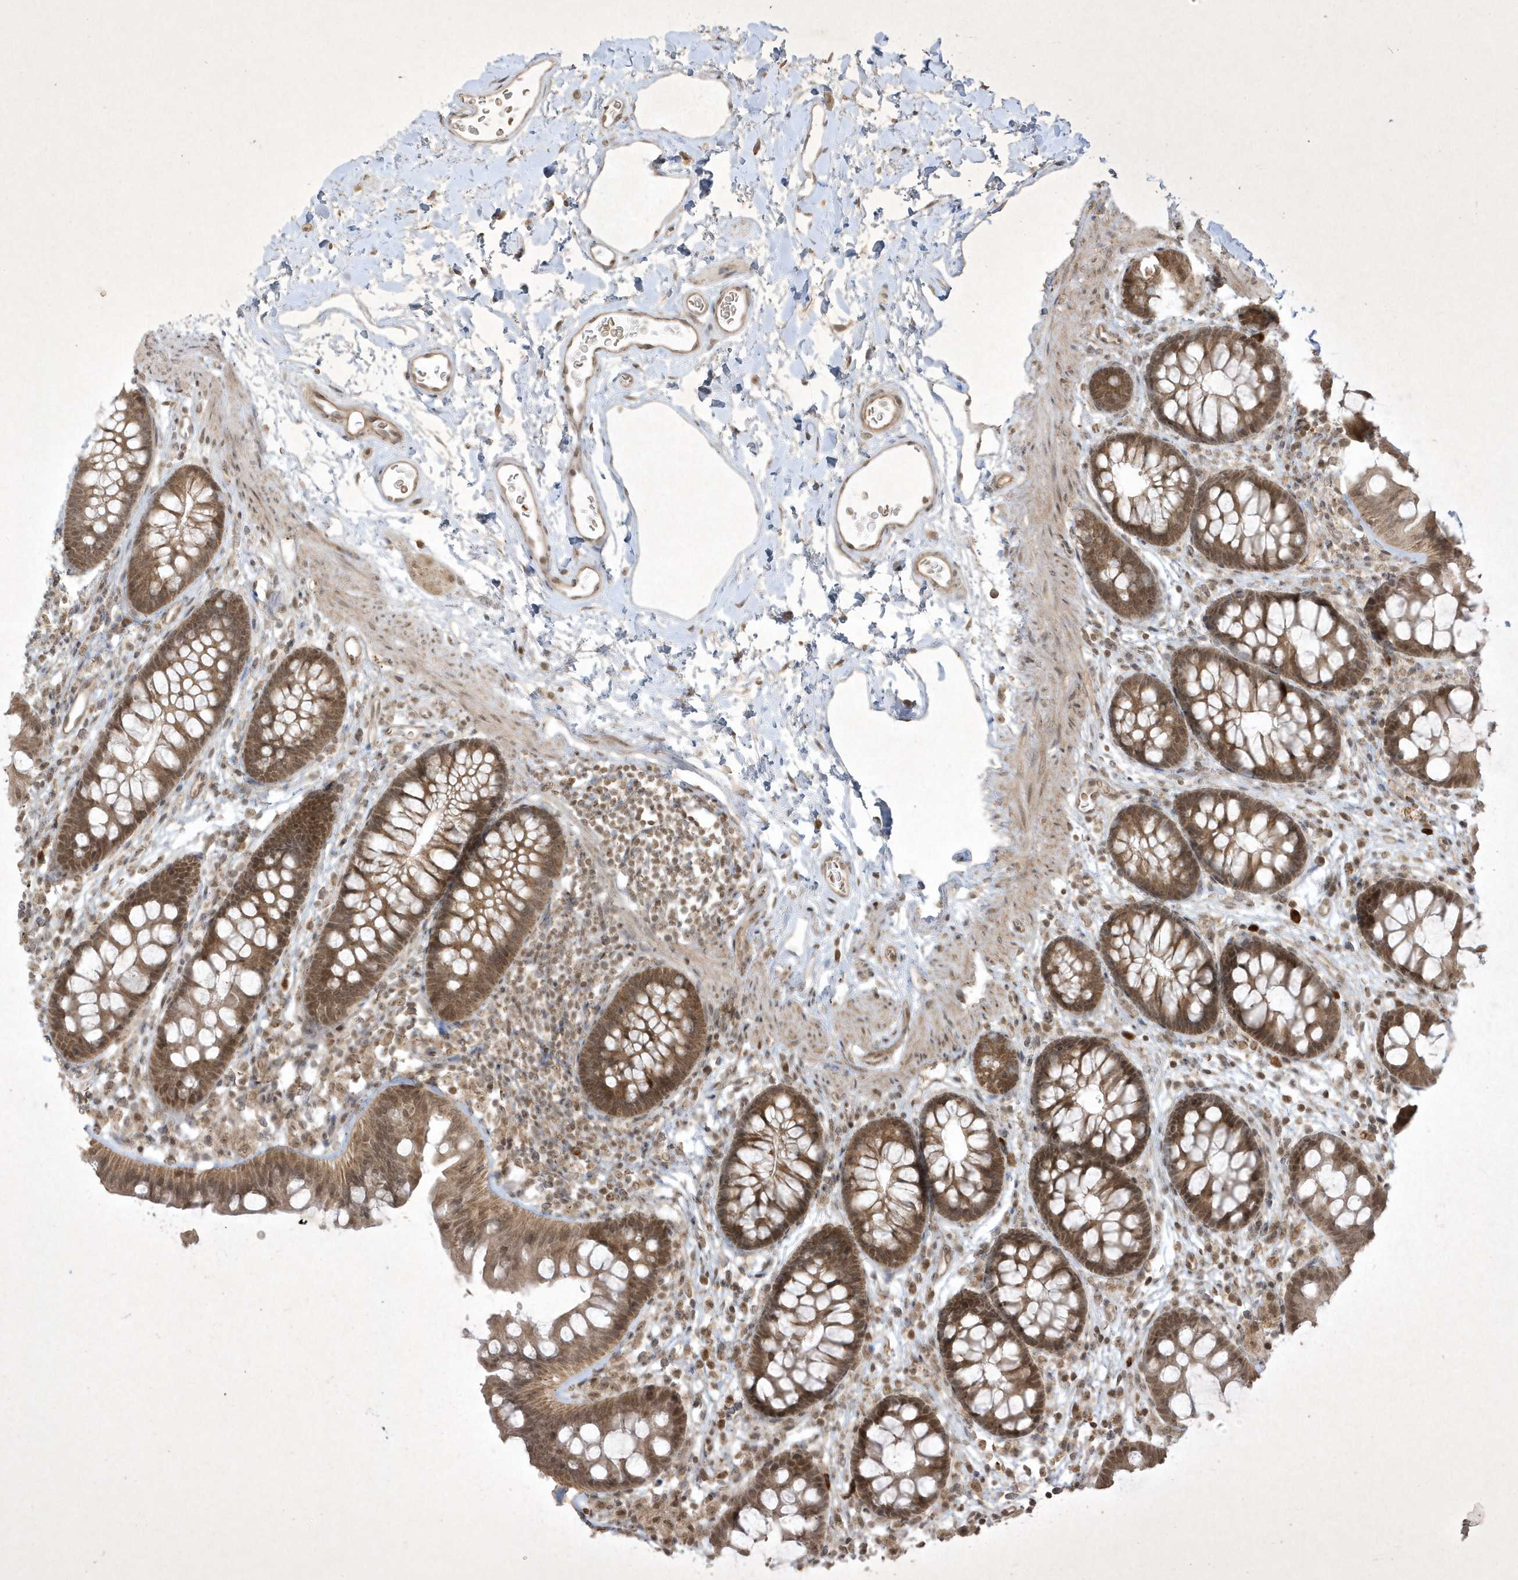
{"staining": {"intensity": "weak", "quantity": ">75%", "location": "cytoplasmic/membranous"}, "tissue": "colon", "cell_type": "Endothelial cells", "image_type": "normal", "snomed": [{"axis": "morphology", "description": "Normal tissue, NOS"}, {"axis": "topography", "description": "Colon"}], "caption": "Weak cytoplasmic/membranous staining for a protein is identified in about >75% of endothelial cells of unremarkable colon using immunohistochemistry (IHC).", "gene": "ZNF213", "patient": {"sex": "female", "age": 62}}